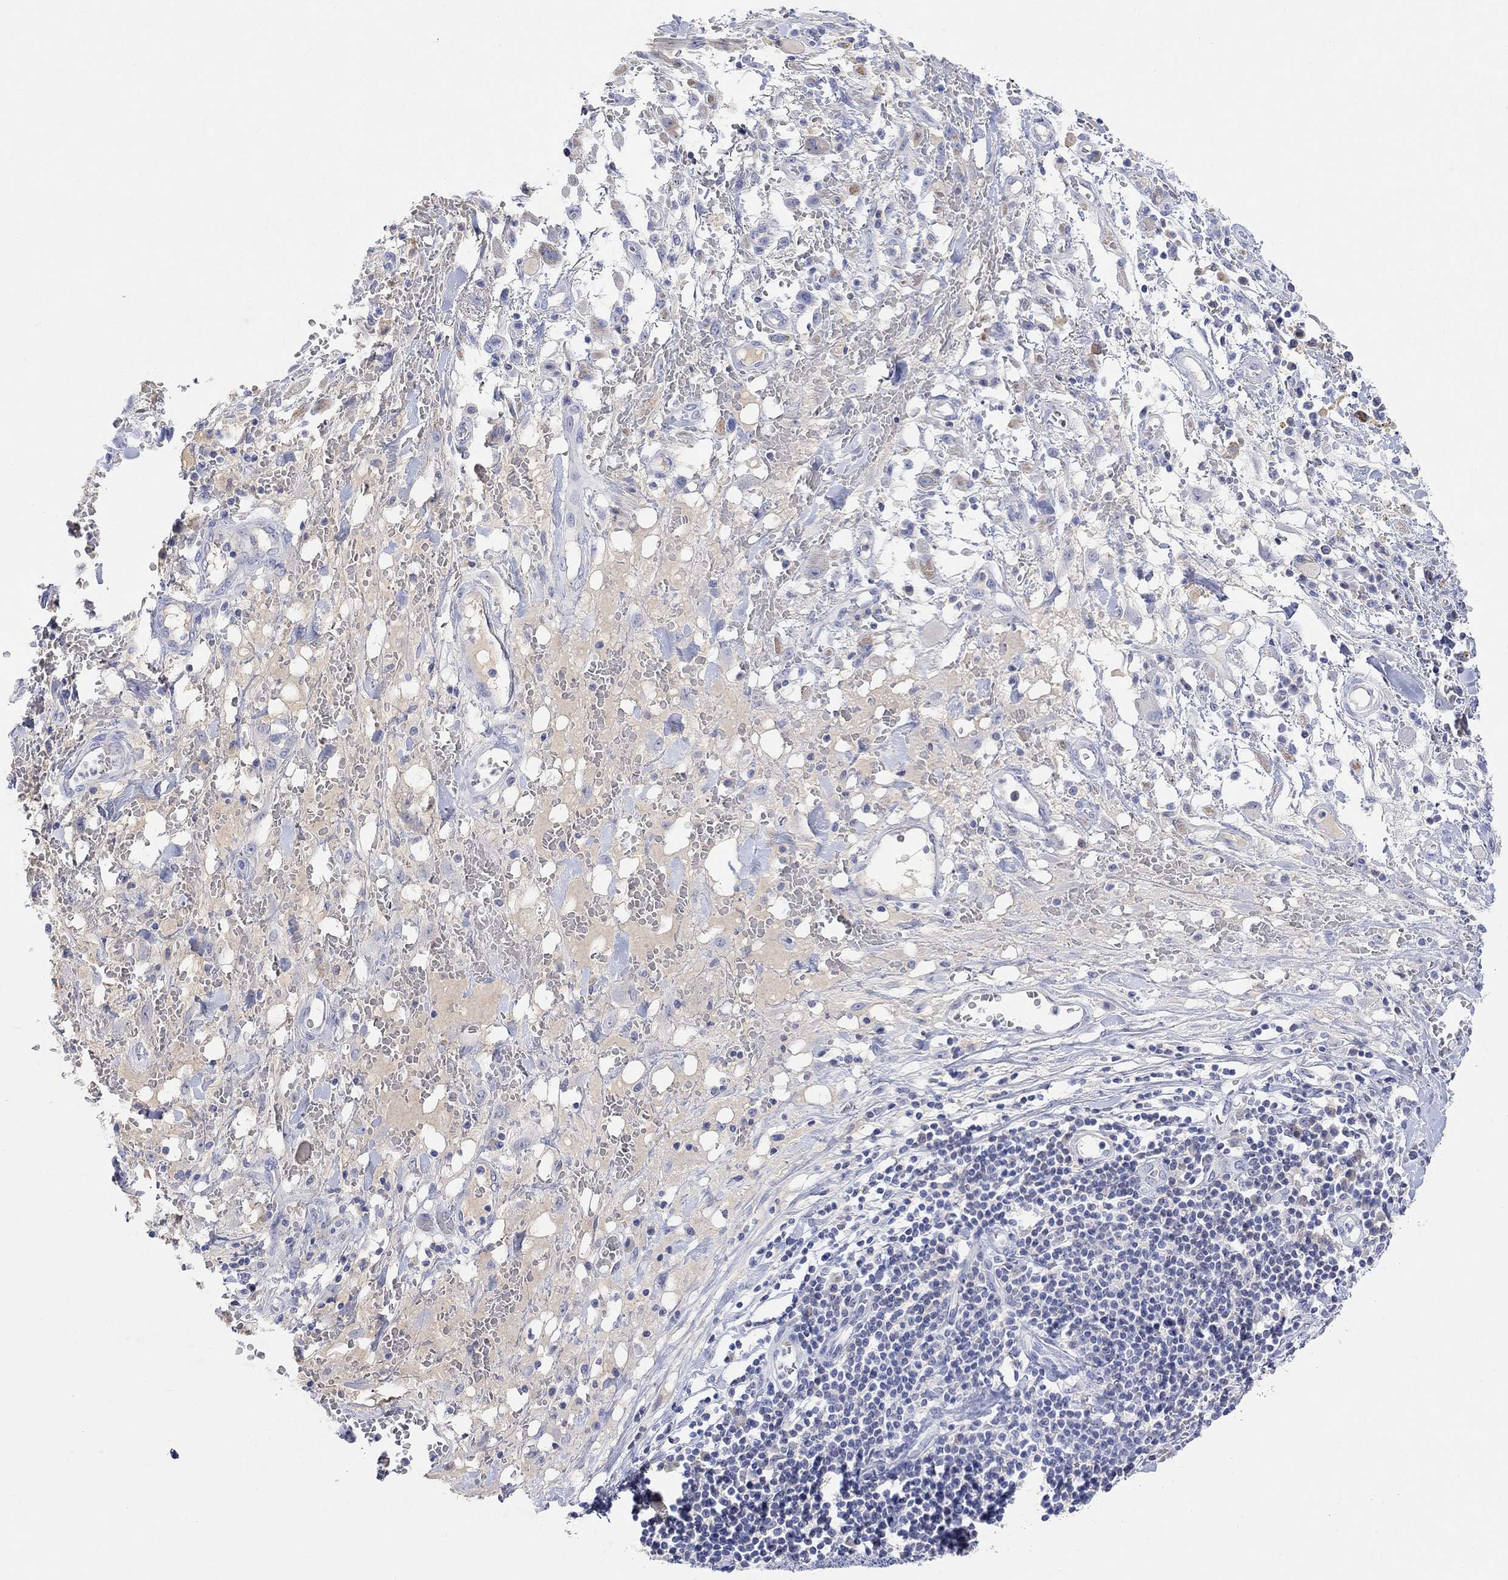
{"staining": {"intensity": "moderate", "quantity": "<25%", "location": "cytoplasmic/membranous"}, "tissue": "melanoma", "cell_type": "Tumor cells", "image_type": "cancer", "snomed": [{"axis": "morphology", "description": "Malignant melanoma, NOS"}, {"axis": "topography", "description": "Skin"}], "caption": "Melanoma tissue displays moderate cytoplasmic/membranous expression in about <25% of tumor cells, visualized by immunohistochemistry.", "gene": "TYR", "patient": {"sex": "female", "age": 91}}